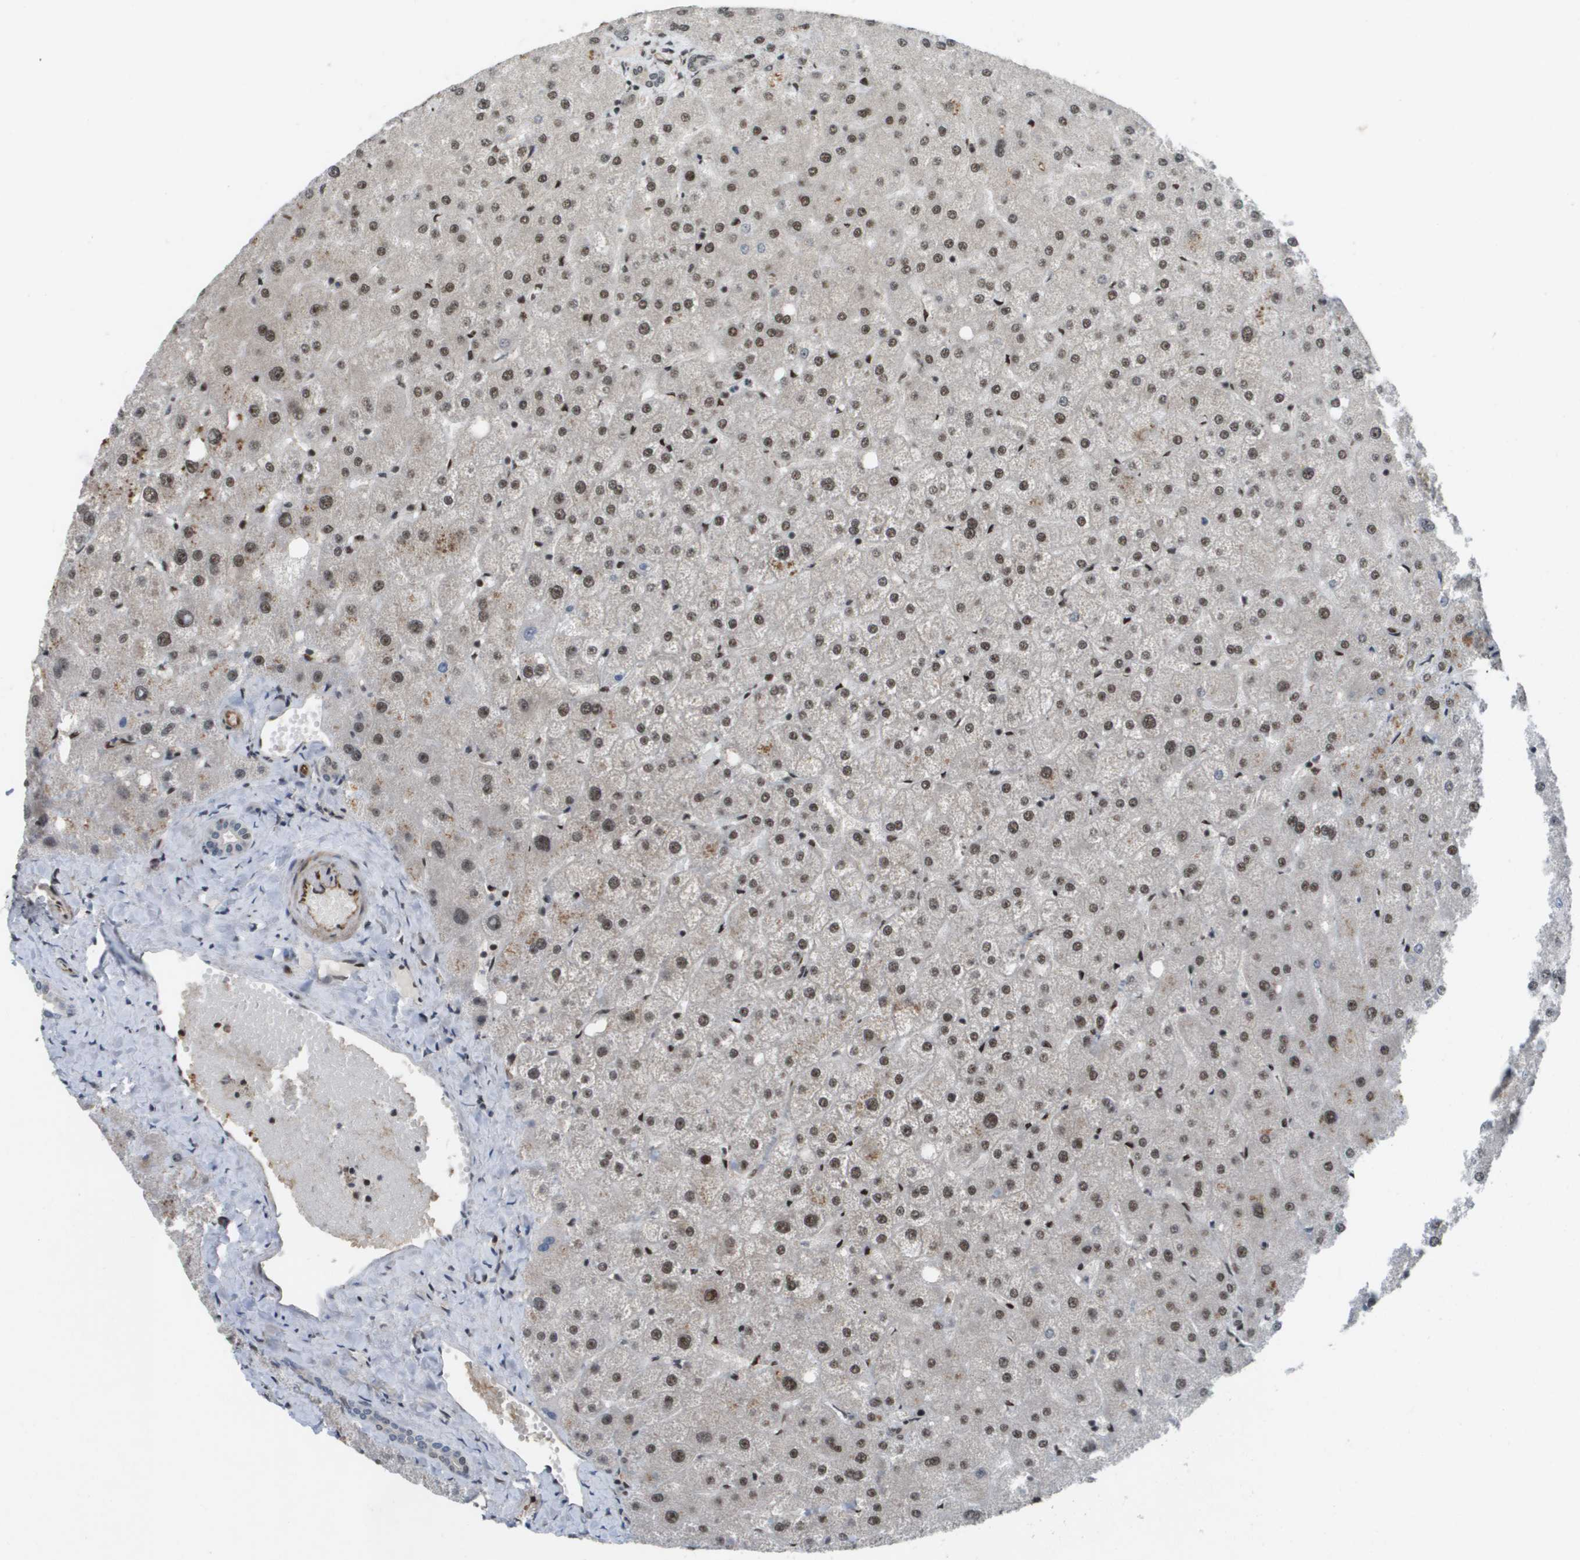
{"staining": {"intensity": "weak", "quantity": "<25%", "location": "nuclear"}, "tissue": "liver", "cell_type": "Cholangiocytes", "image_type": "normal", "snomed": [{"axis": "morphology", "description": "Normal tissue, NOS"}, {"axis": "topography", "description": "Liver"}], "caption": "A high-resolution histopathology image shows immunohistochemistry staining of normal liver, which shows no significant positivity in cholangiocytes.", "gene": "KAT5", "patient": {"sex": "male", "age": 73}}